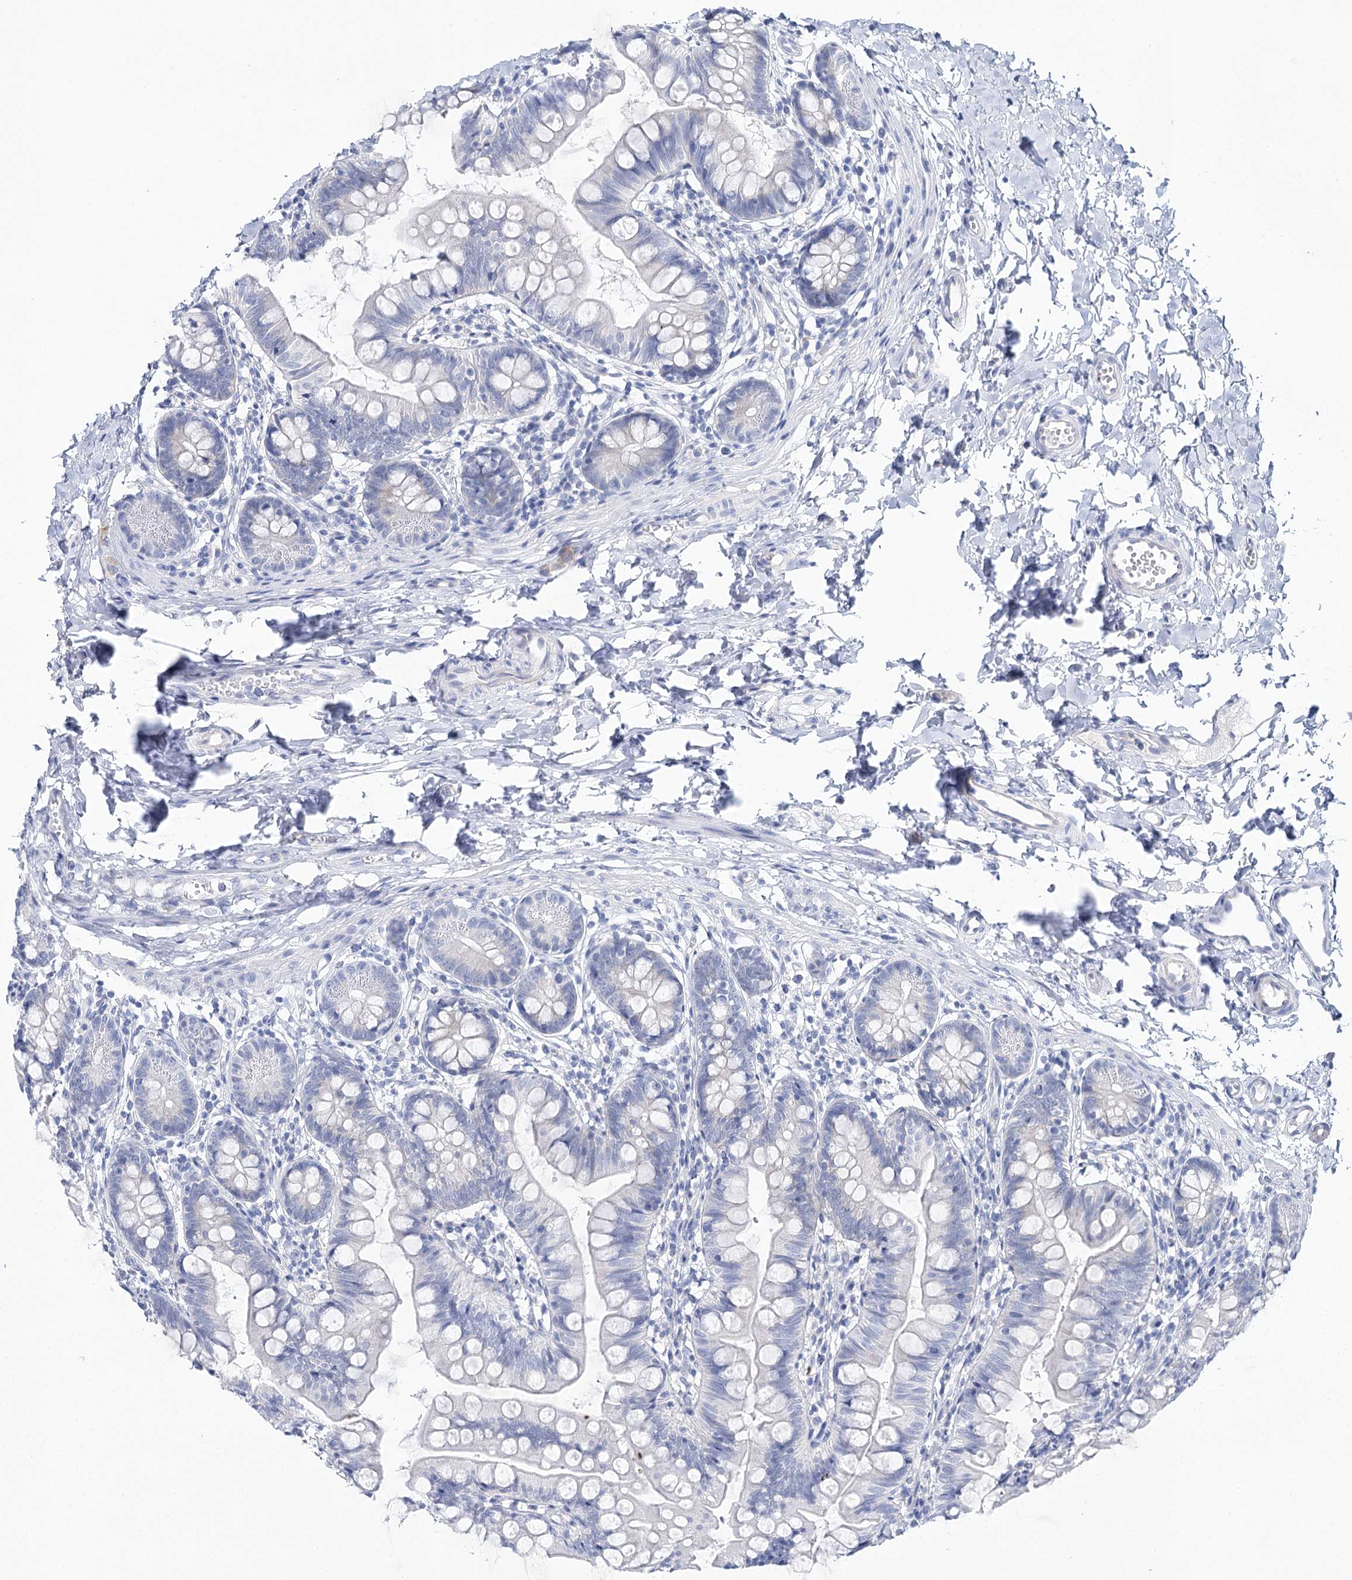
{"staining": {"intensity": "negative", "quantity": "none", "location": "none"}, "tissue": "small intestine", "cell_type": "Glandular cells", "image_type": "normal", "snomed": [{"axis": "morphology", "description": "Normal tissue, NOS"}, {"axis": "topography", "description": "Small intestine"}], "caption": "The photomicrograph displays no staining of glandular cells in normal small intestine.", "gene": "CSN3", "patient": {"sex": "male", "age": 7}}